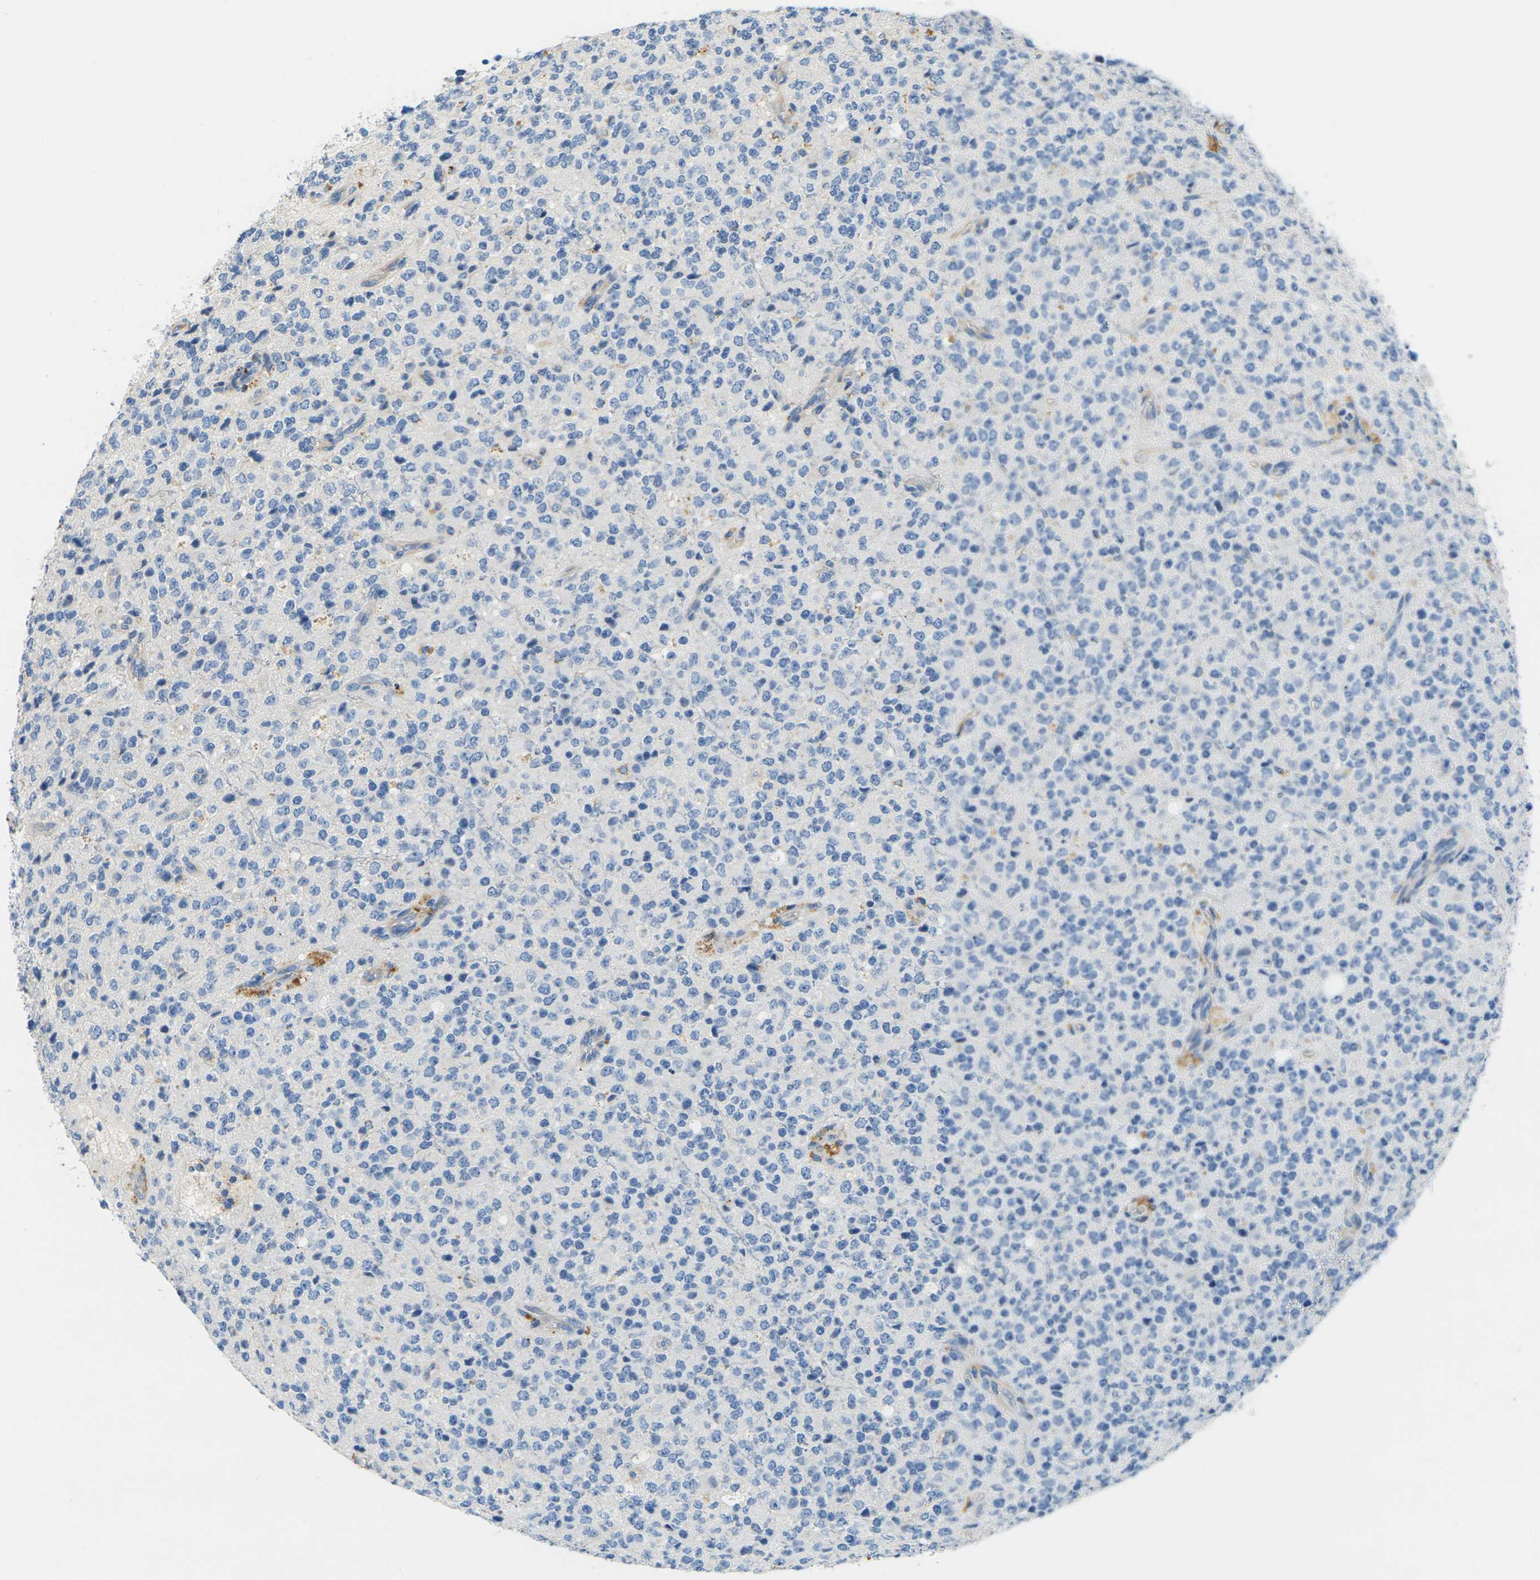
{"staining": {"intensity": "negative", "quantity": "none", "location": "none"}, "tissue": "glioma", "cell_type": "Tumor cells", "image_type": "cancer", "snomed": [{"axis": "morphology", "description": "Glioma, malignant, High grade"}, {"axis": "topography", "description": "pancreas cauda"}], "caption": "This is an immunohistochemistry image of high-grade glioma (malignant). There is no positivity in tumor cells.", "gene": "CYP2C8", "patient": {"sex": "male", "age": 60}}